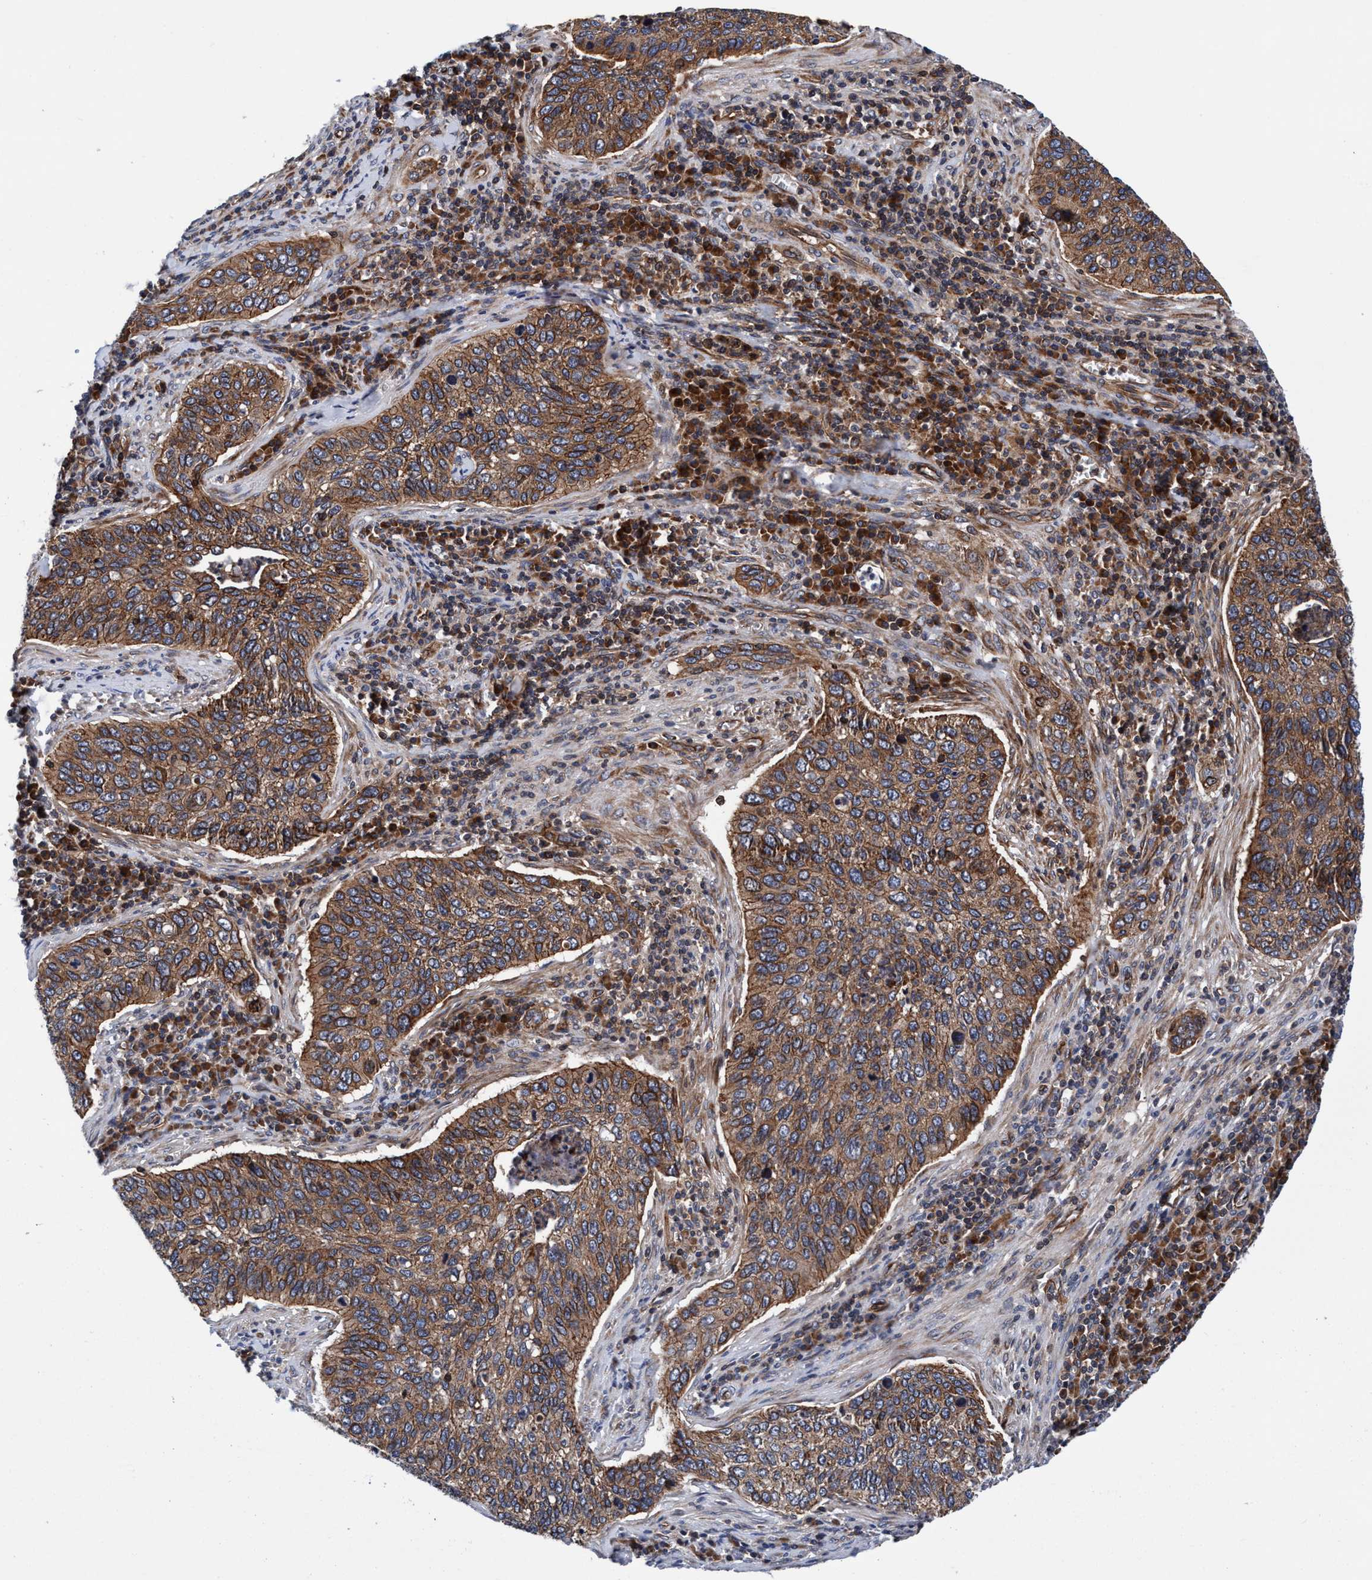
{"staining": {"intensity": "moderate", "quantity": ">75%", "location": "cytoplasmic/membranous"}, "tissue": "cervical cancer", "cell_type": "Tumor cells", "image_type": "cancer", "snomed": [{"axis": "morphology", "description": "Squamous cell carcinoma, NOS"}, {"axis": "topography", "description": "Cervix"}], "caption": "Protein expression analysis of cervical squamous cell carcinoma demonstrates moderate cytoplasmic/membranous positivity in about >75% of tumor cells. The protein of interest is stained brown, and the nuclei are stained in blue (DAB IHC with brightfield microscopy, high magnification).", "gene": "MCM3AP", "patient": {"sex": "female", "age": 53}}